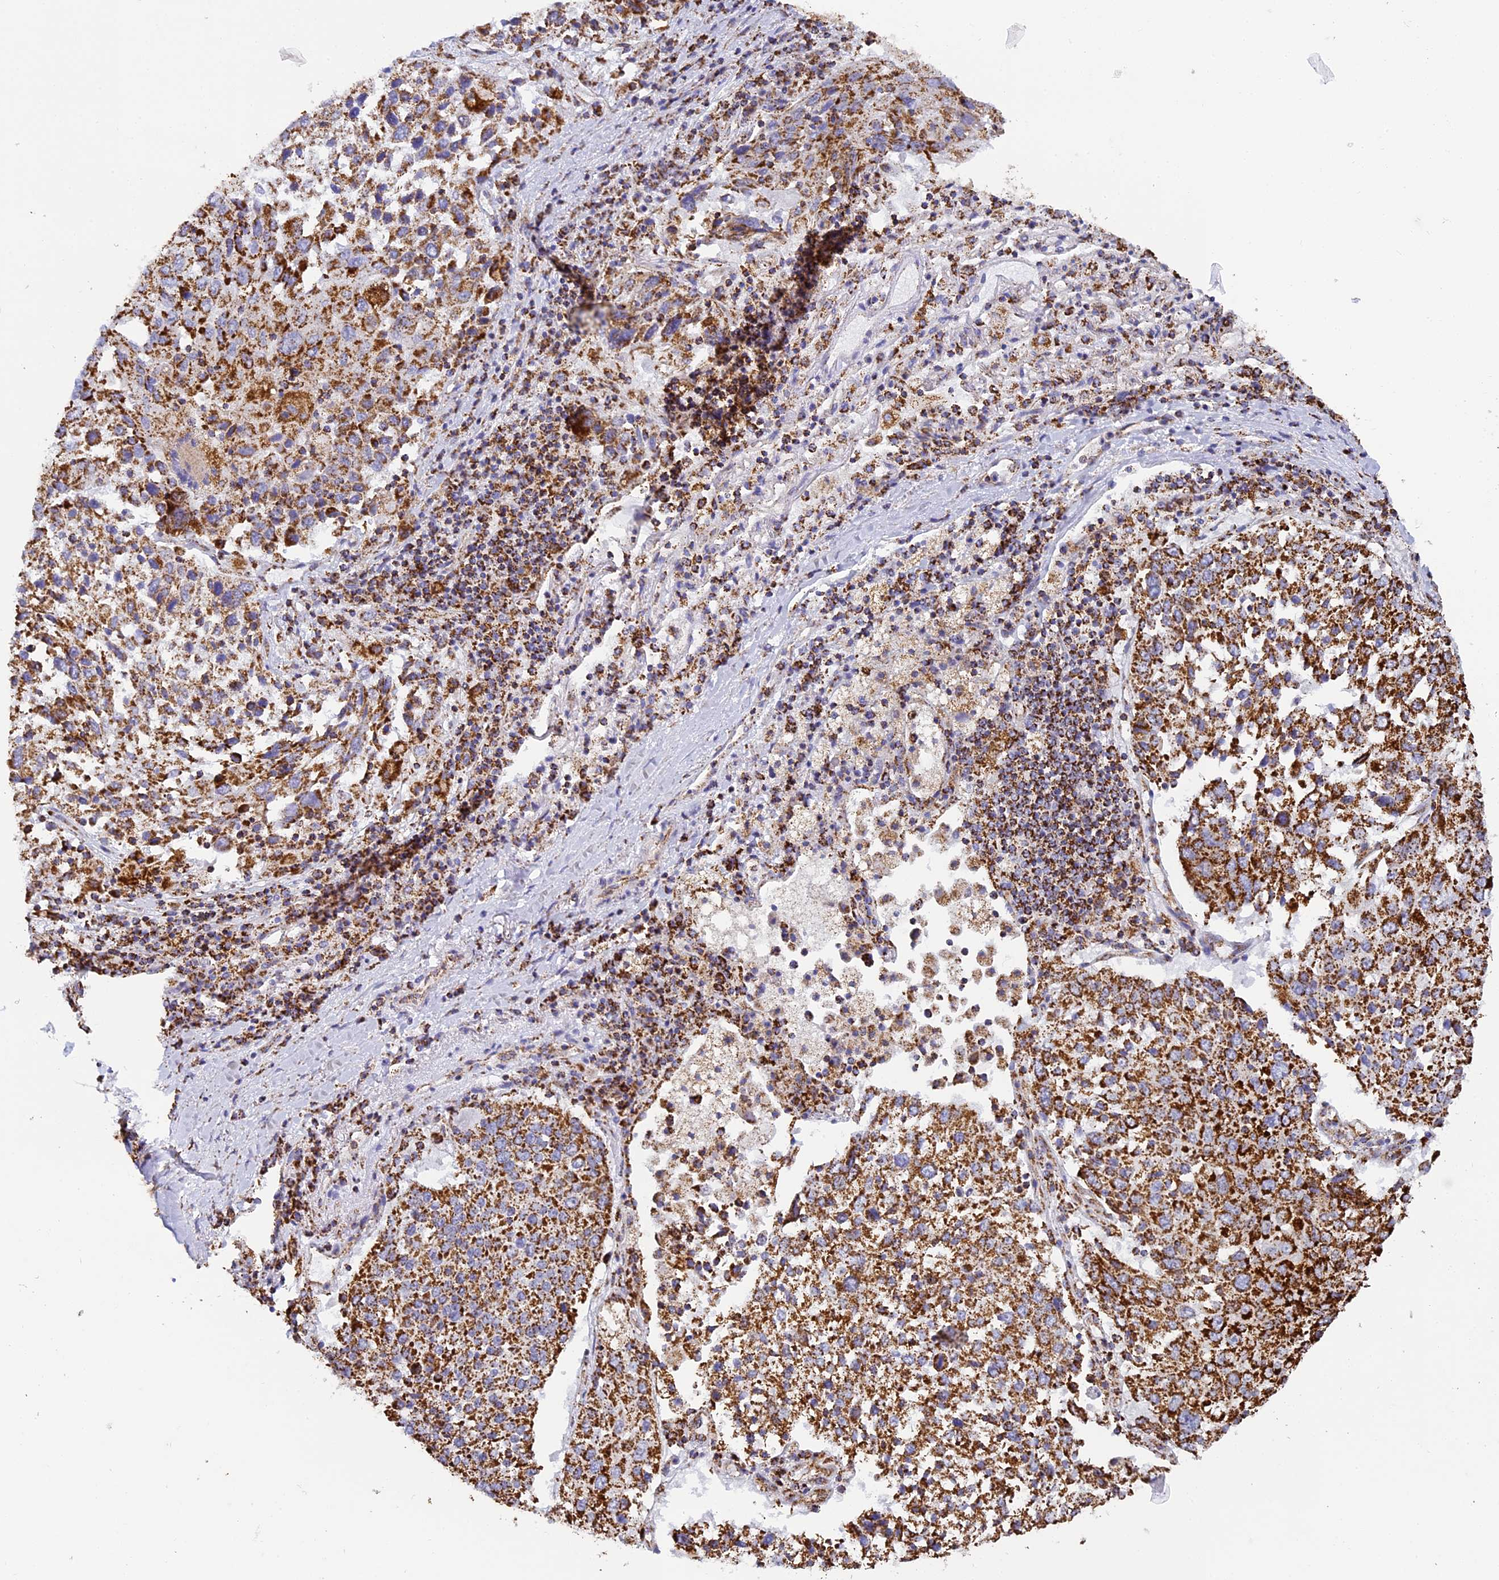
{"staining": {"intensity": "strong", "quantity": ">75%", "location": "cytoplasmic/membranous"}, "tissue": "lung cancer", "cell_type": "Tumor cells", "image_type": "cancer", "snomed": [{"axis": "morphology", "description": "Squamous cell carcinoma, NOS"}, {"axis": "topography", "description": "Lung"}], "caption": "Squamous cell carcinoma (lung) was stained to show a protein in brown. There is high levels of strong cytoplasmic/membranous positivity in about >75% of tumor cells.", "gene": "STK17A", "patient": {"sex": "male", "age": 65}}